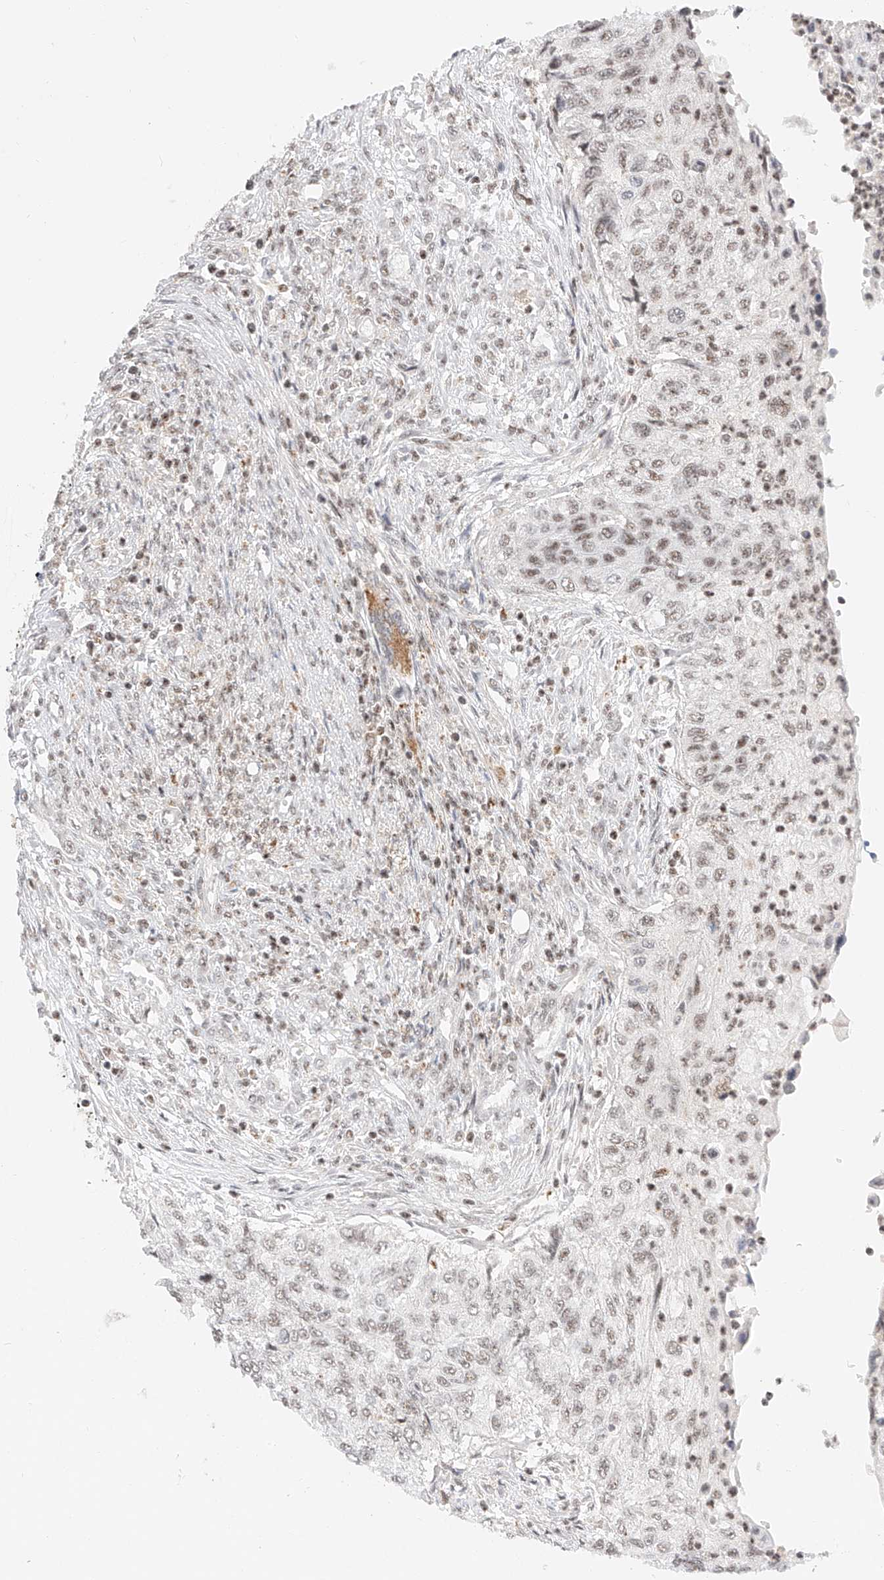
{"staining": {"intensity": "weak", "quantity": ">75%", "location": "nuclear"}, "tissue": "urothelial cancer", "cell_type": "Tumor cells", "image_type": "cancer", "snomed": [{"axis": "morphology", "description": "Urothelial carcinoma, High grade"}, {"axis": "topography", "description": "Urinary bladder"}], "caption": "Immunohistochemistry (IHC) of human urothelial cancer demonstrates low levels of weak nuclear positivity in approximately >75% of tumor cells. The protein of interest is shown in brown color, while the nuclei are stained blue.", "gene": "NRF1", "patient": {"sex": "female", "age": 60}}